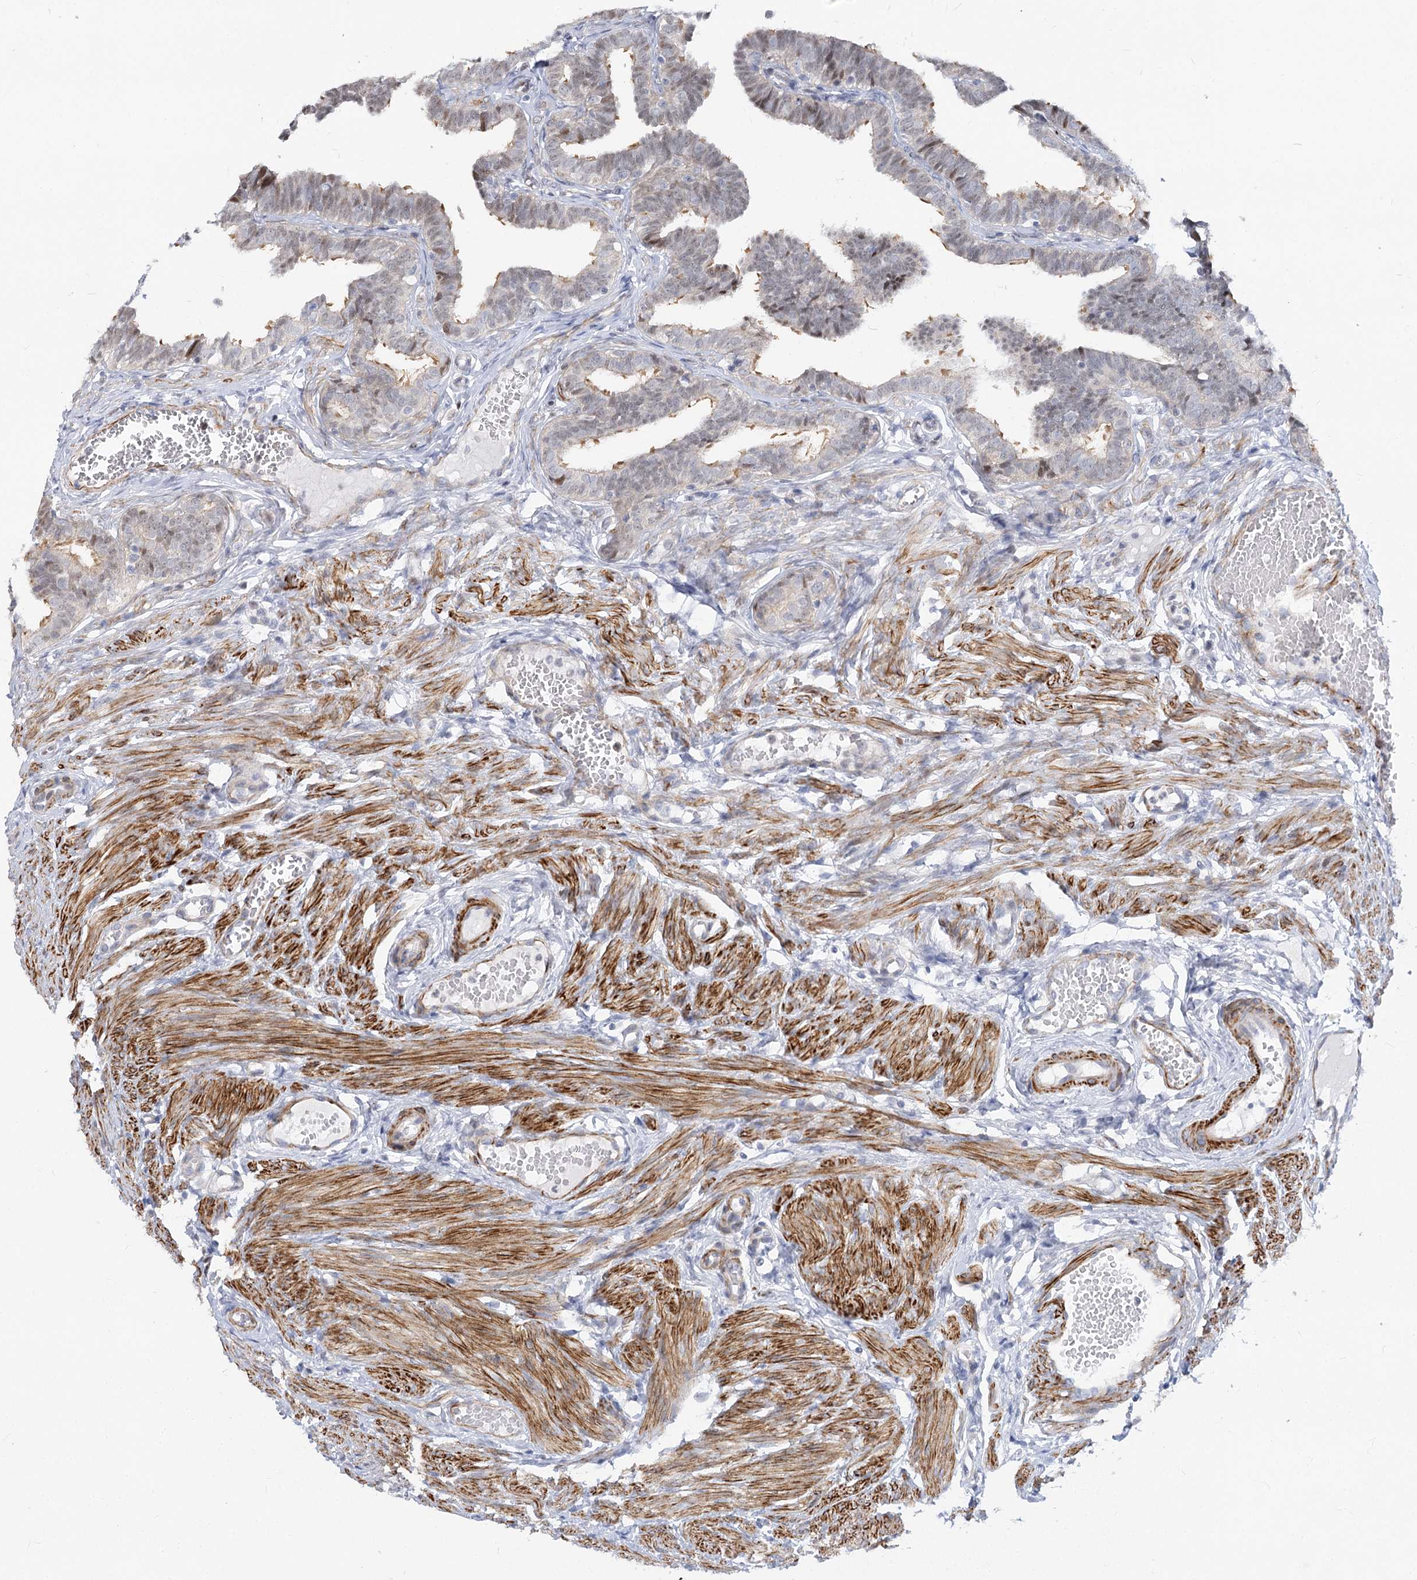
{"staining": {"intensity": "weak", "quantity": "<25%", "location": "nuclear"}, "tissue": "fallopian tube", "cell_type": "Glandular cells", "image_type": "normal", "snomed": [{"axis": "morphology", "description": "Normal tissue, NOS"}, {"axis": "topography", "description": "Fallopian tube"}, {"axis": "topography", "description": "Ovary"}], "caption": "Glandular cells are negative for brown protein staining in normal fallopian tube. (IHC, brightfield microscopy, high magnification).", "gene": "ARSI", "patient": {"sex": "female", "age": 23}}